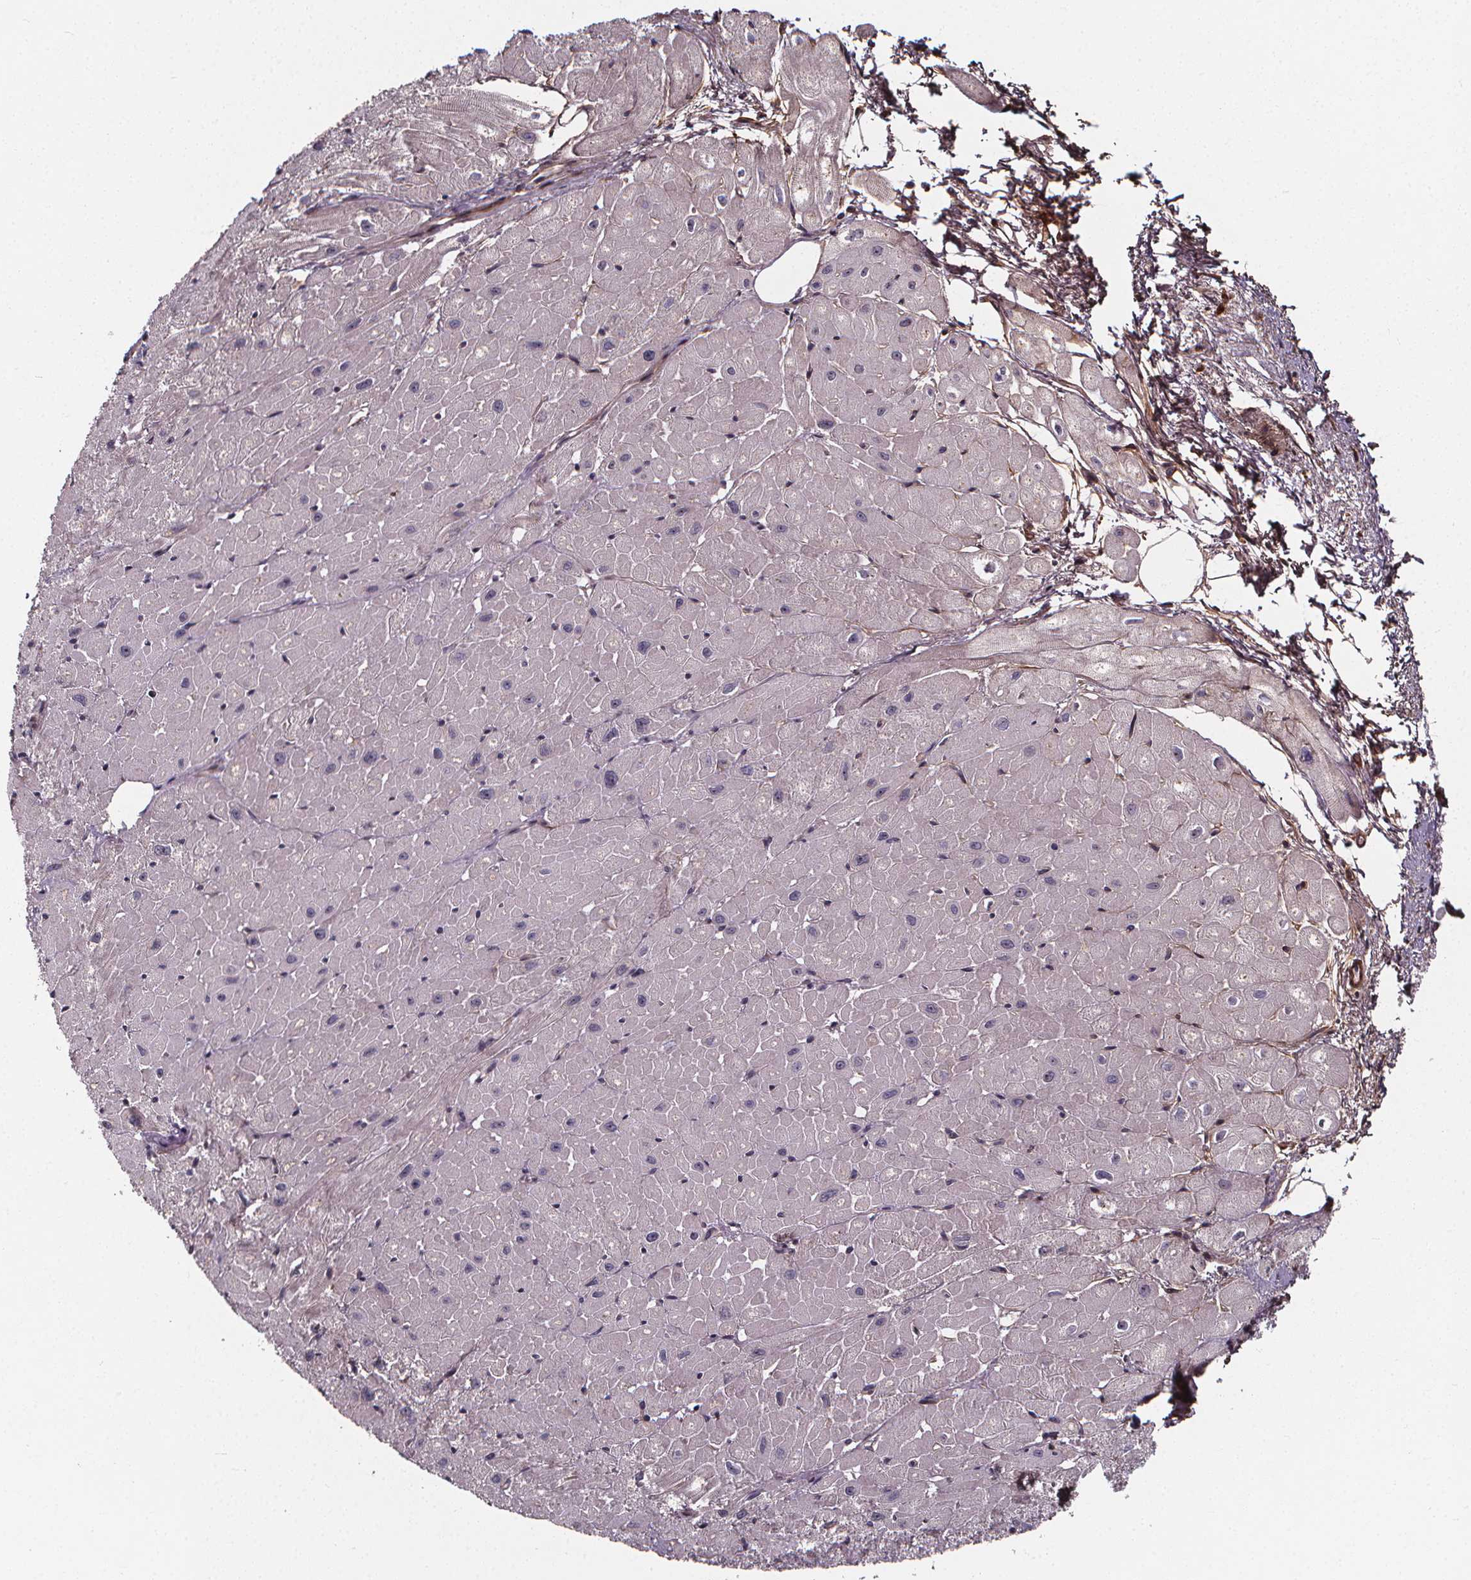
{"staining": {"intensity": "weak", "quantity": "<25%", "location": "cytoplasmic/membranous"}, "tissue": "heart muscle", "cell_type": "Cardiomyocytes", "image_type": "normal", "snomed": [{"axis": "morphology", "description": "Normal tissue, NOS"}, {"axis": "topography", "description": "Heart"}], "caption": "DAB immunohistochemical staining of normal human heart muscle reveals no significant staining in cardiomyocytes. Nuclei are stained in blue.", "gene": "AEBP1", "patient": {"sex": "male", "age": 62}}